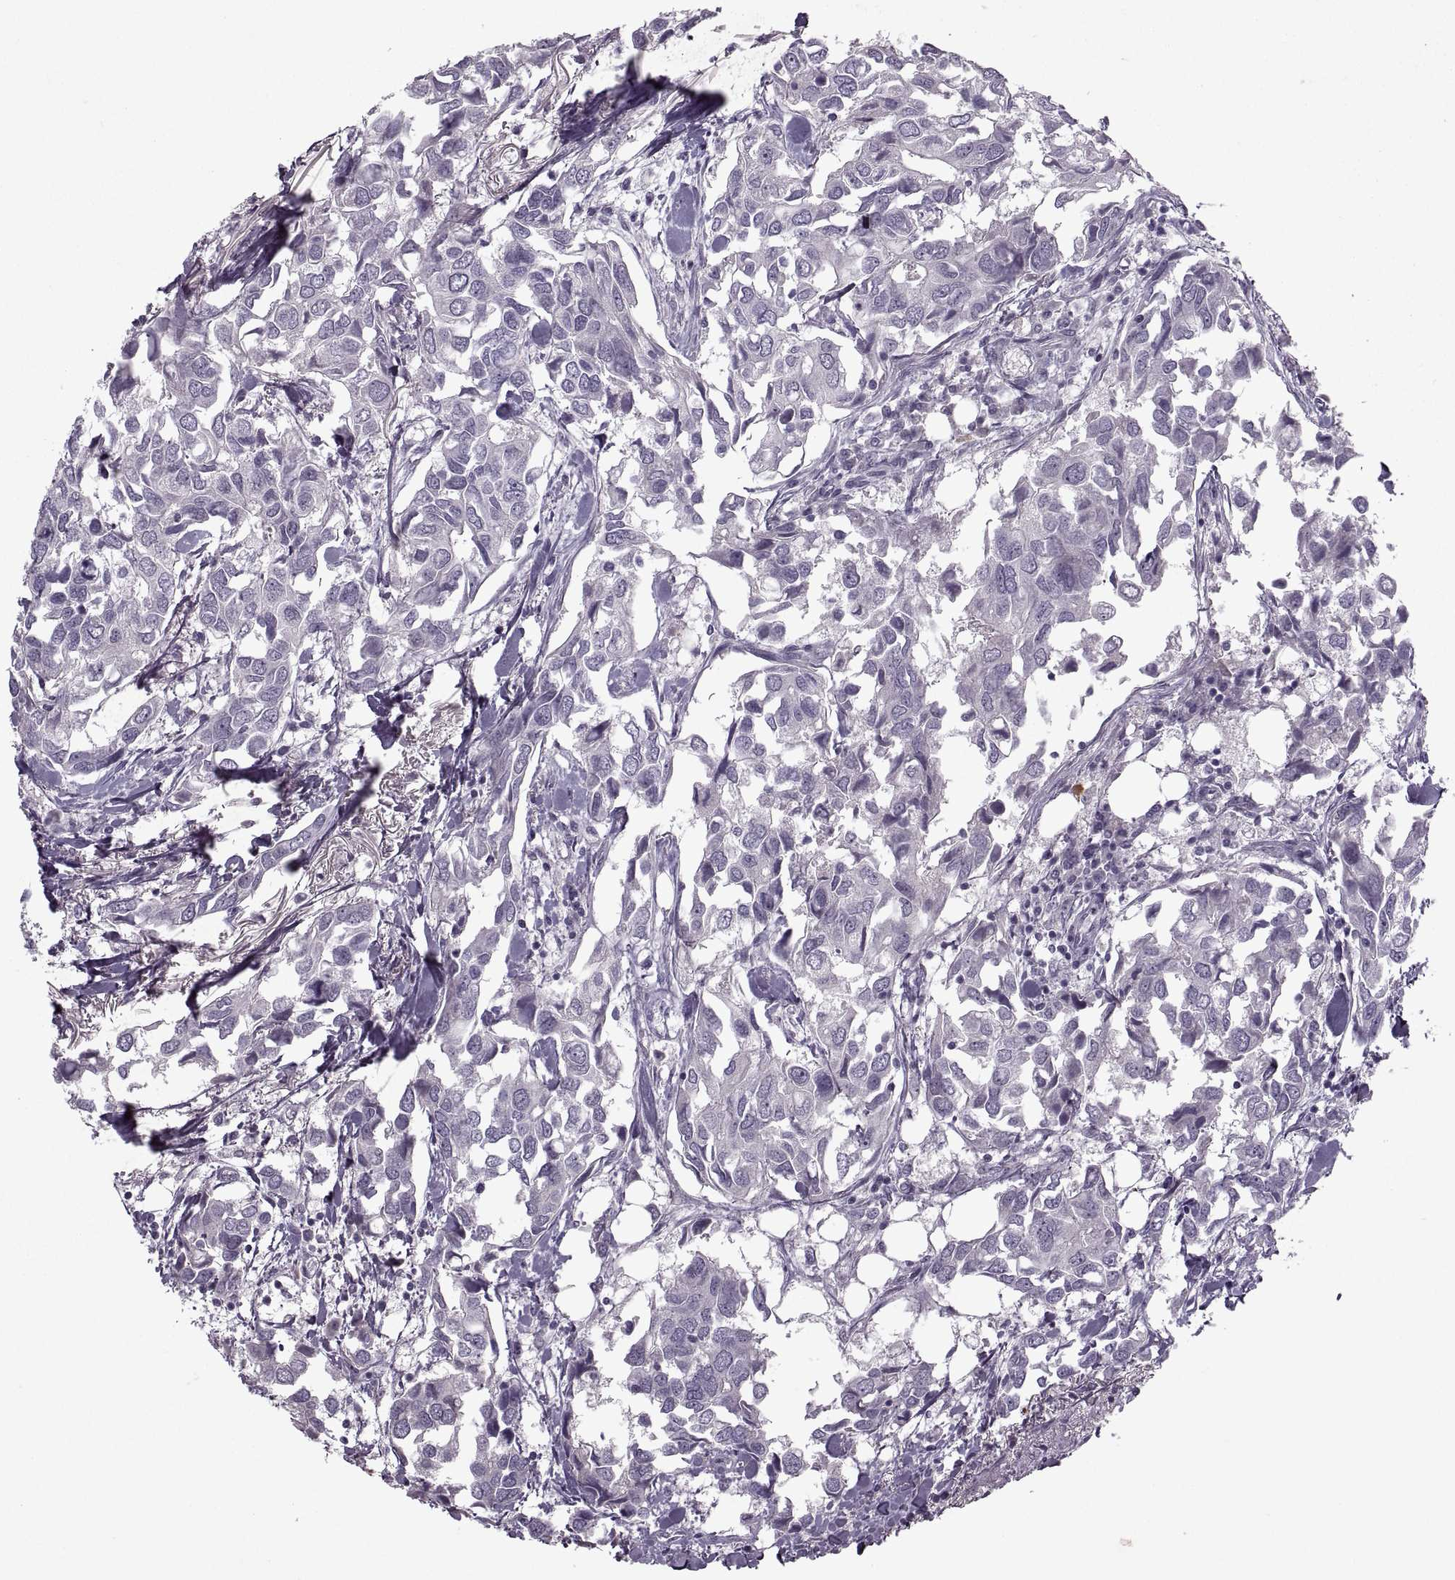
{"staining": {"intensity": "negative", "quantity": "none", "location": "none"}, "tissue": "breast cancer", "cell_type": "Tumor cells", "image_type": "cancer", "snomed": [{"axis": "morphology", "description": "Duct carcinoma"}, {"axis": "topography", "description": "Breast"}], "caption": "Tumor cells are negative for brown protein staining in breast cancer (infiltrating ductal carcinoma).", "gene": "MGAT4D", "patient": {"sex": "female", "age": 83}}